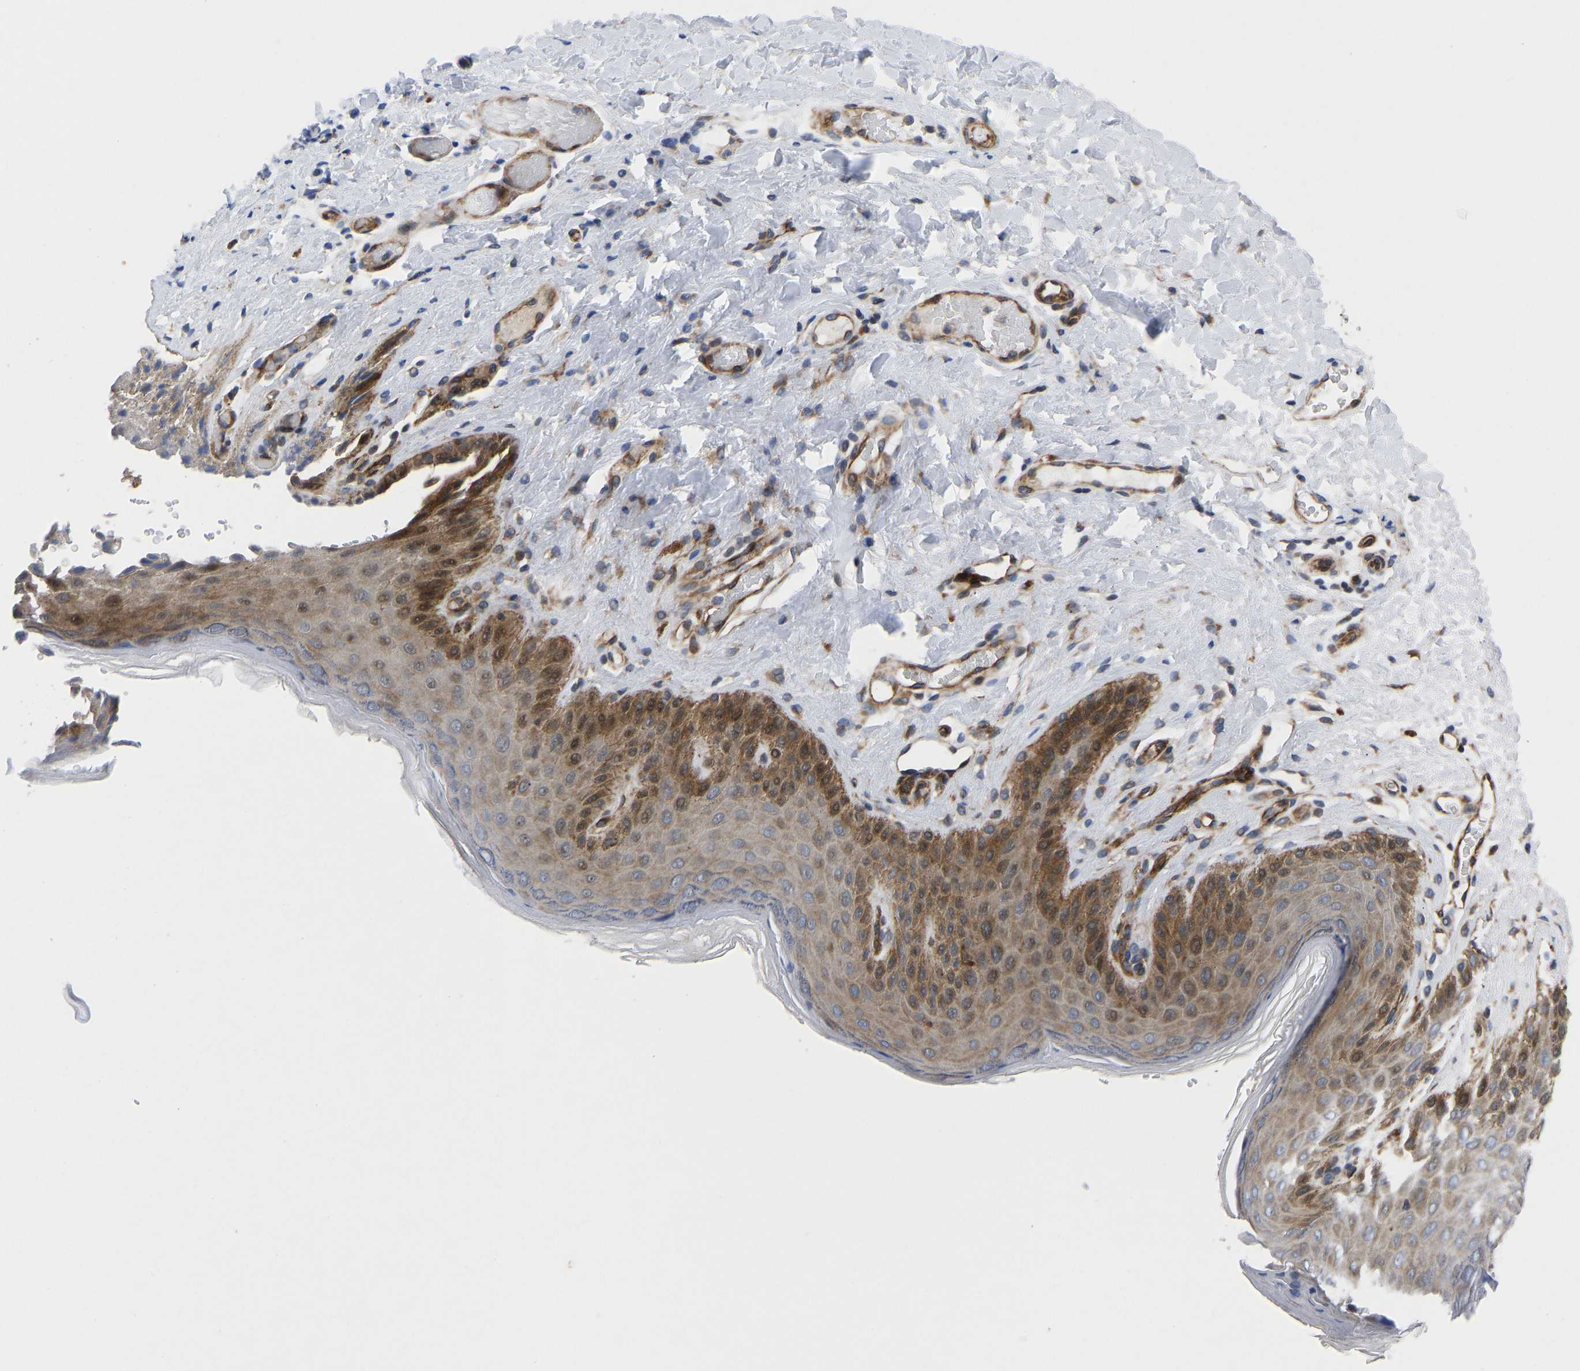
{"staining": {"intensity": "moderate", "quantity": "25%-75%", "location": "cytoplasmic/membranous,nuclear"}, "tissue": "skin", "cell_type": "Epidermal cells", "image_type": "normal", "snomed": [{"axis": "morphology", "description": "Normal tissue, NOS"}, {"axis": "topography", "description": "Anal"}], "caption": "DAB (3,3'-diaminobenzidine) immunohistochemical staining of unremarkable human skin shows moderate cytoplasmic/membranous,nuclear protein positivity in about 25%-75% of epidermal cells. (brown staining indicates protein expression, while blue staining denotes nuclei).", "gene": "TMEM38B", "patient": {"sex": "male", "age": 44}}